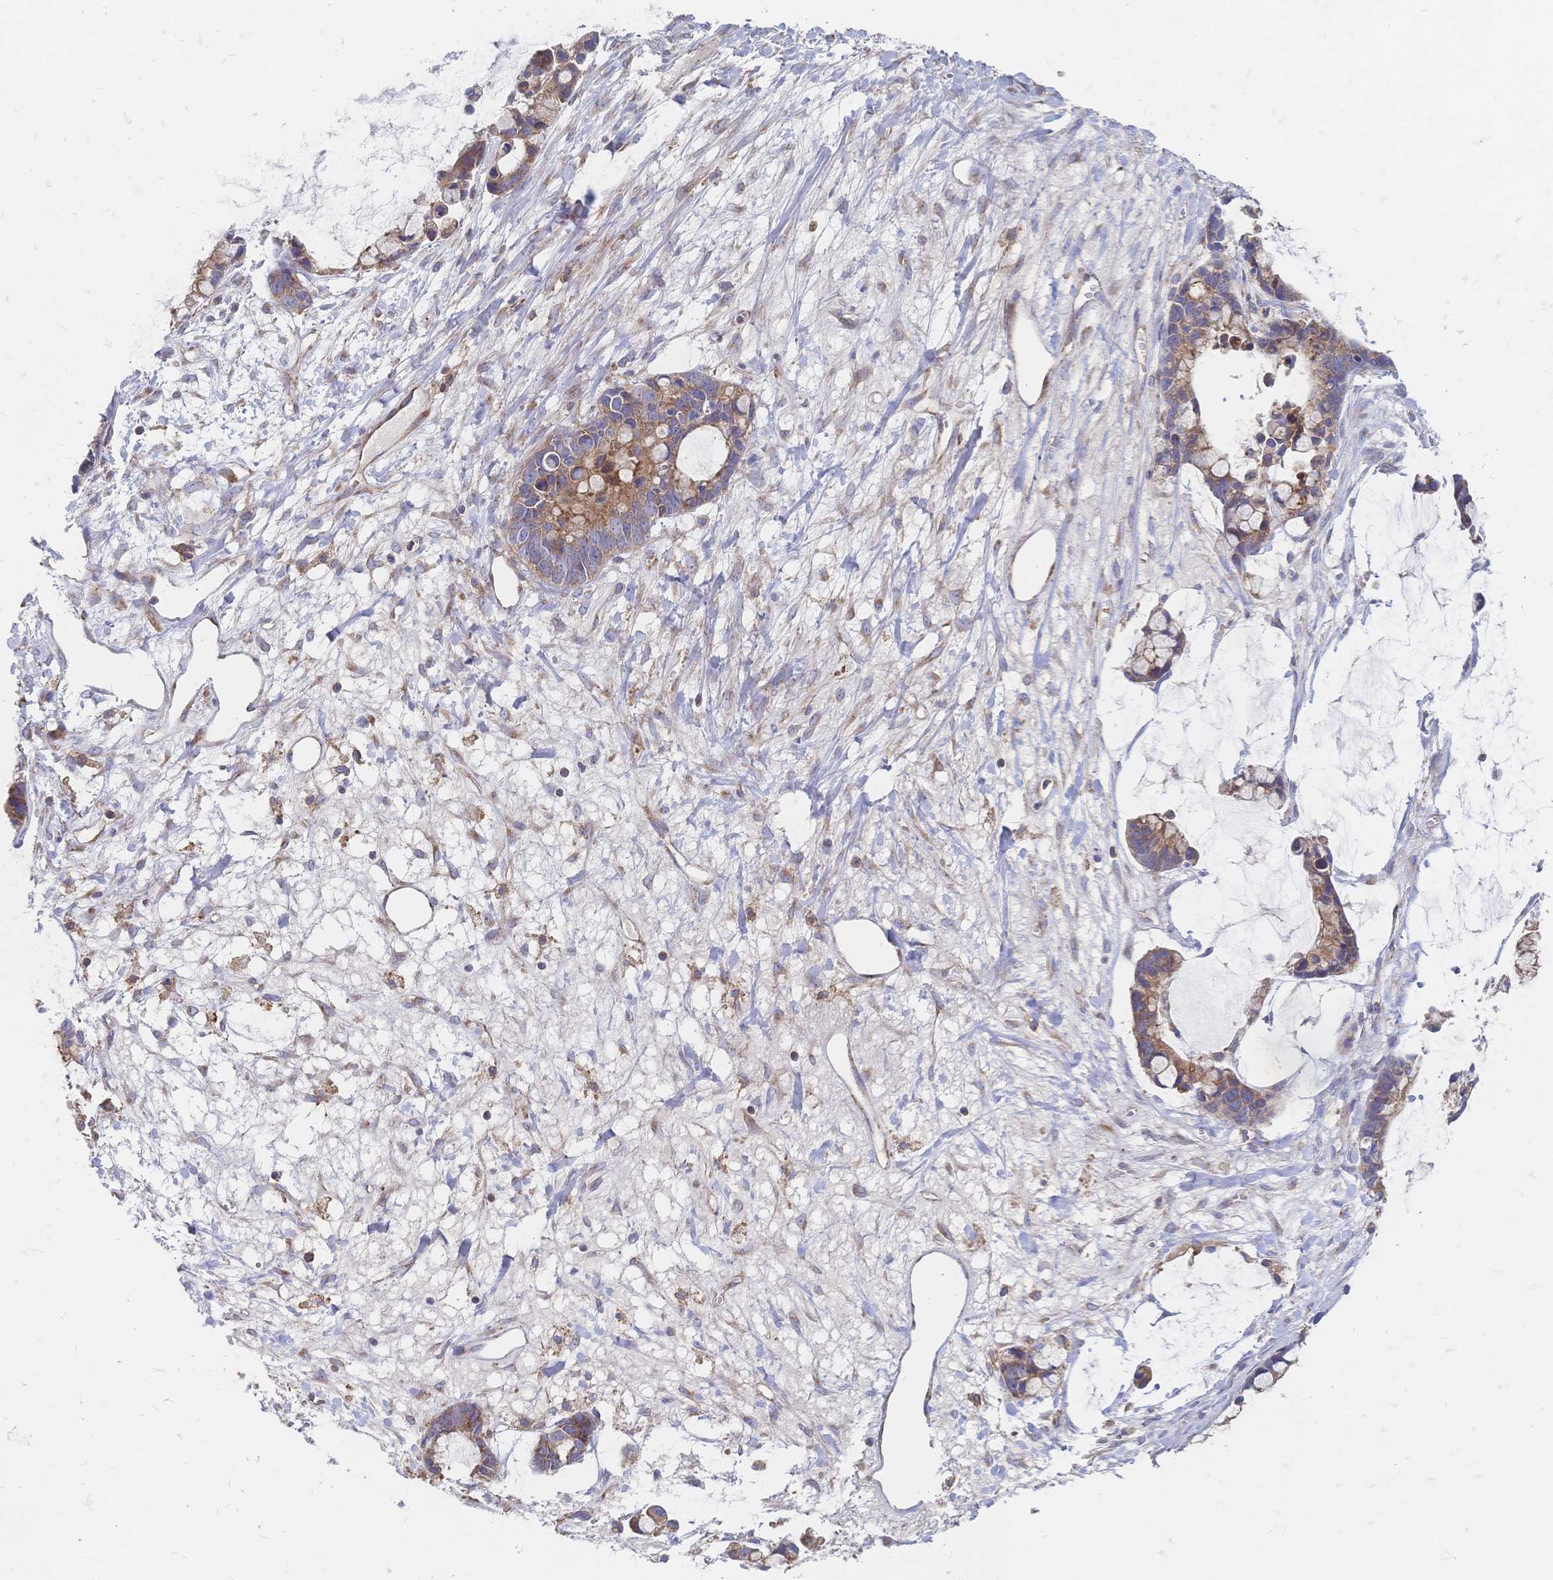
{"staining": {"intensity": "moderate", "quantity": ">75%", "location": "cytoplasmic/membranous"}, "tissue": "ovarian cancer", "cell_type": "Tumor cells", "image_type": "cancer", "snomed": [{"axis": "morphology", "description": "Cystadenocarcinoma, mucinous, NOS"}, {"axis": "topography", "description": "Ovary"}], "caption": "Tumor cells reveal medium levels of moderate cytoplasmic/membranous positivity in about >75% of cells in ovarian cancer. The protein is shown in brown color, while the nuclei are stained blue.", "gene": "SORBS1", "patient": {"sex": "female", "age": 63}}